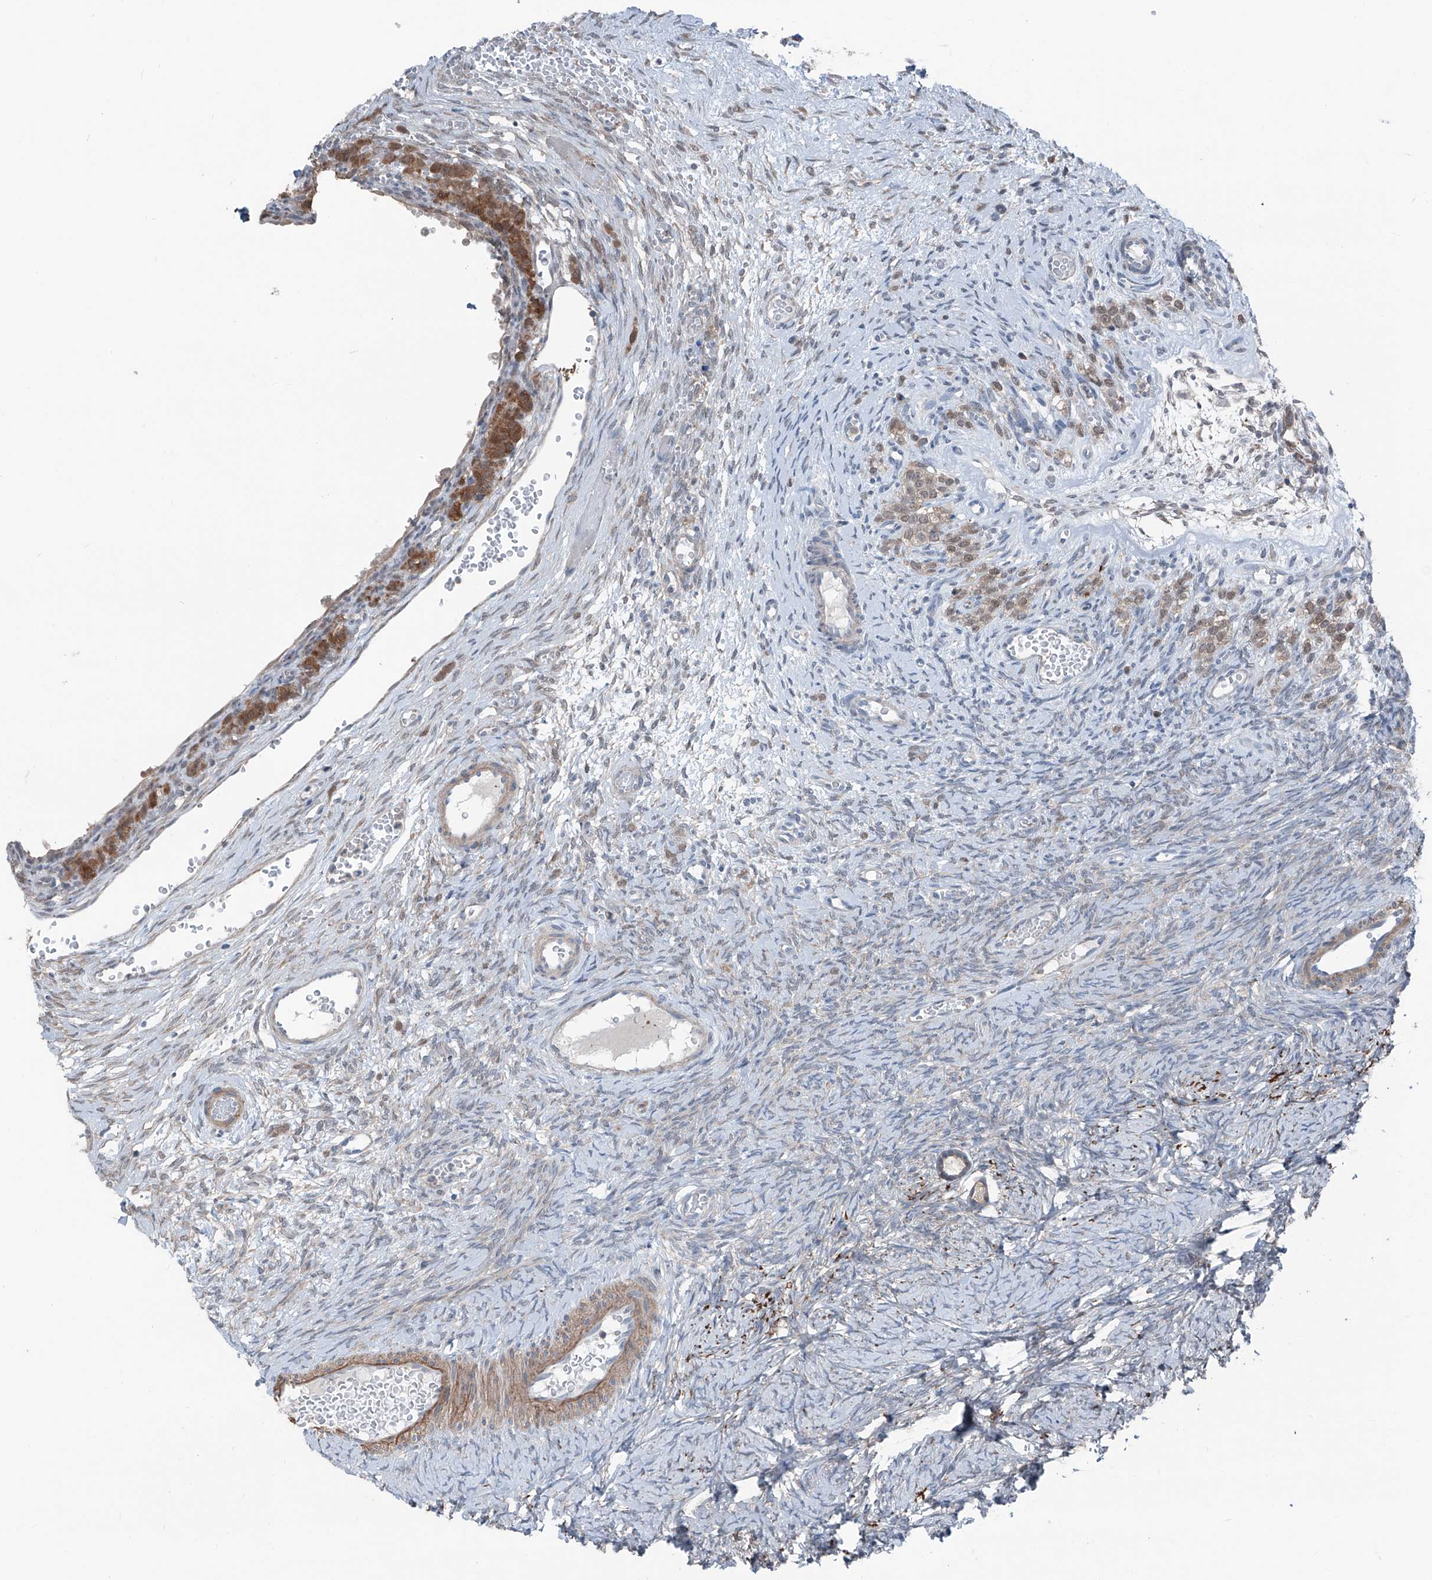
{"staining": {"intensity": "negative", "quantity": "none", "location": "none"}, "tissue": "ovary", "cell_type": "Follicle cells", "image_type": "normal", "snomed": [{"axis": "morphology", "description": "Adenocarcinoma, NOS"}, {"axis": "topography", "description": "Endometrium"}], "caption": "Image shows no significant protein positivity in follicle cells of benign ovary. (Brightfield microscopy of DAB (3,3'-diaminobenzidine) immunohistochemistry at high magnification).", "gene": "HSPB11", "patient": {"sex": "female", "age": 32}}